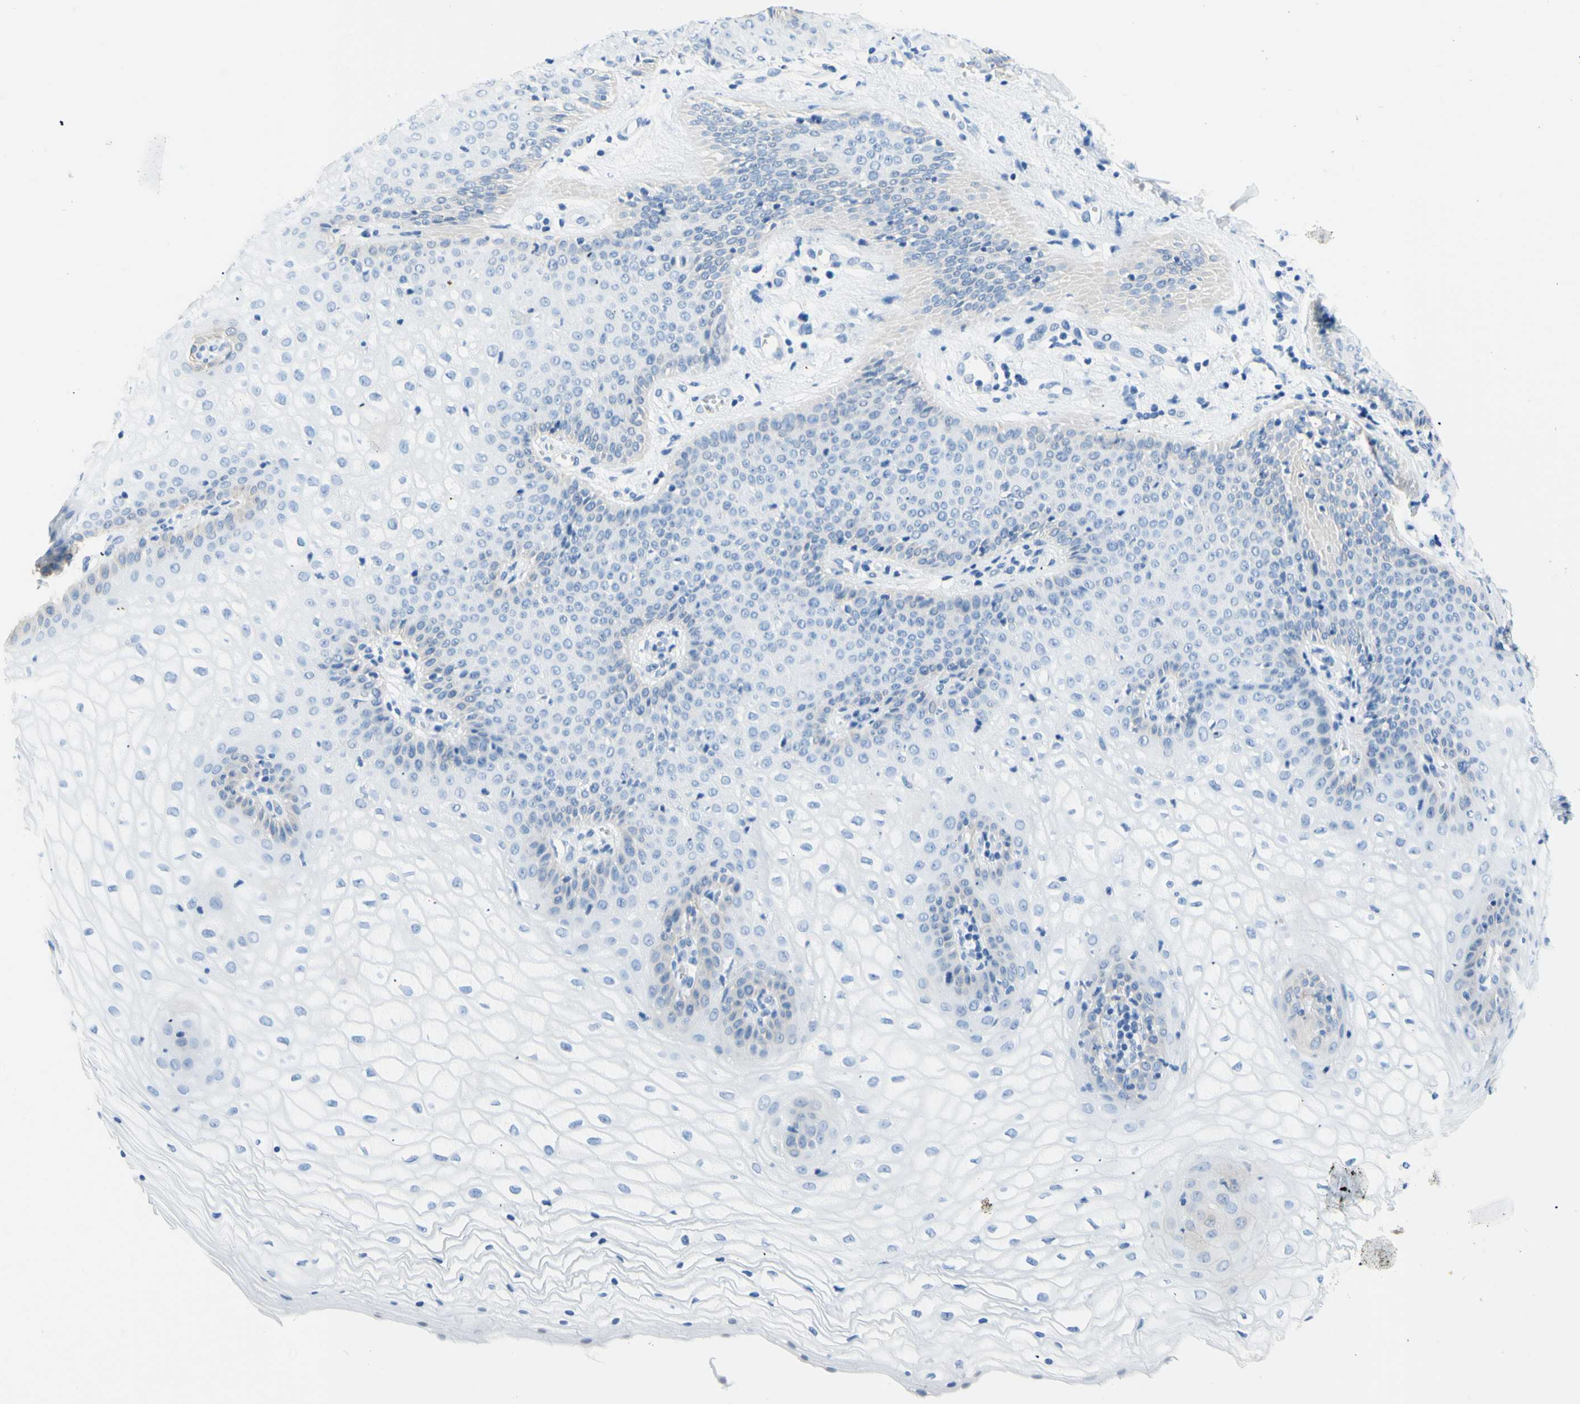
{"staining": {"intensity": "negative", "quantity": "none", "location": "none"}, "tissue": "vagina", "cell_type": "Squamous epithelial cells", "image_type": "normal", "snomed": [{"axis": "morphology", "description": "Normal tissue, NOS"}, {"axis": "topography", "description": "Vagina"}], "caption": "Immunohistochemistry image of normal vagina stained for a protein (brown), which shows no expression in squamous epithelial cells. (Stains: DAB (3,3'-diaminobenzidine) immunohistochemistry with hematoxylin counter stain, Microscopy: brightfield microscopy at high magnification).", "gene": "HPCA", "patient": {"sex": "female", "age": 34}}